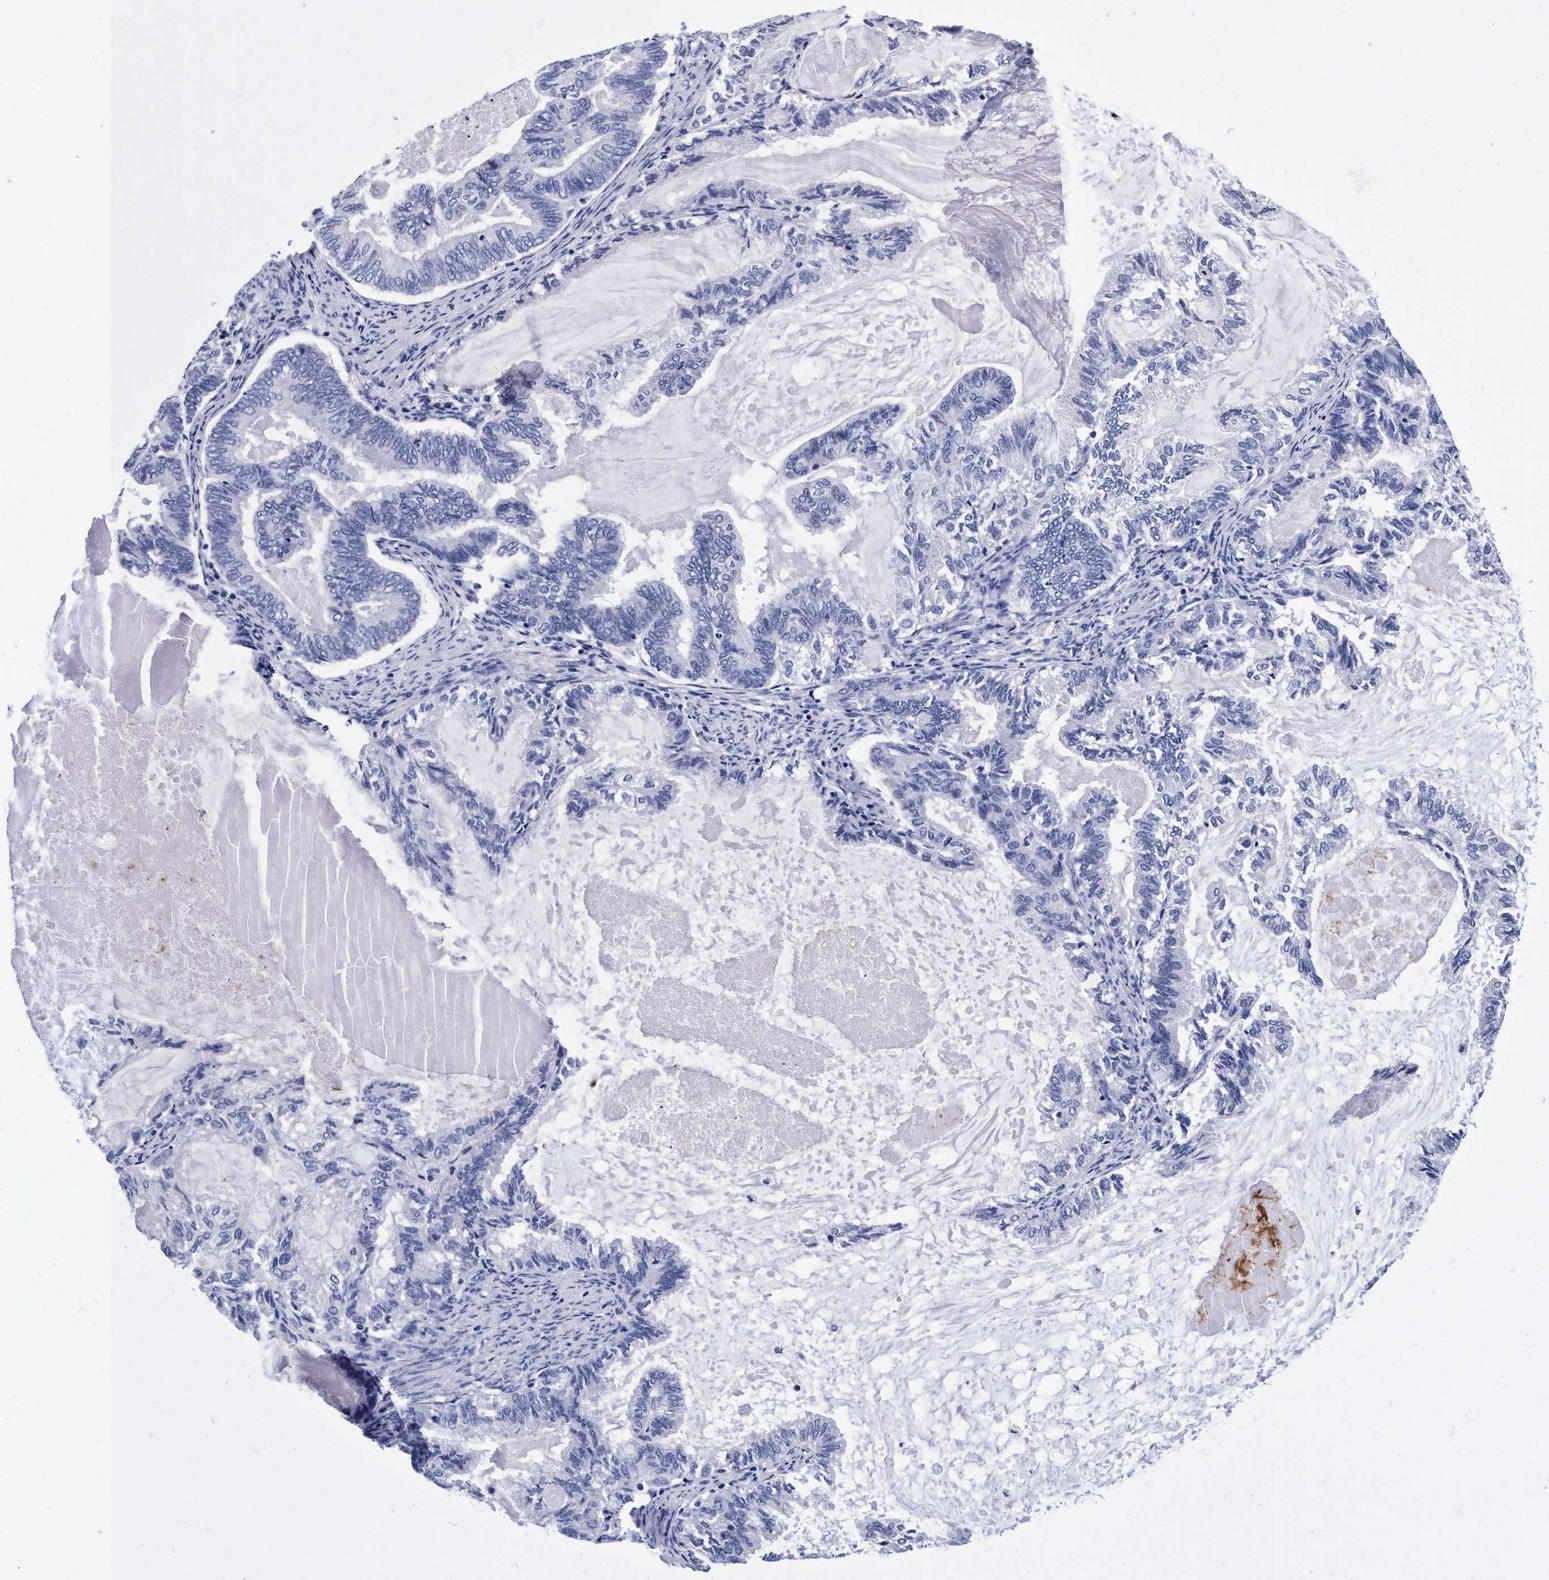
{"staining": {"intensity": "negative", "quantity": "none", "location": "none"}, "tissue": "endometrial cancer", "cell_type": "Tumor cells", "image_type": "cancer", "snomed": [{"axis": "morphology", "description": "Adenocarcinoma, NOS"}, {"axis": "topography", "description": "Endometrium"}], "caption": "Immunohistochemistry micrograph of human endometrial cancer stained for a protein (brown), which reveals no positivity in tumor cells.", "gene": "PLPPR1", "patient": {"sex": "female", "age": 86}}